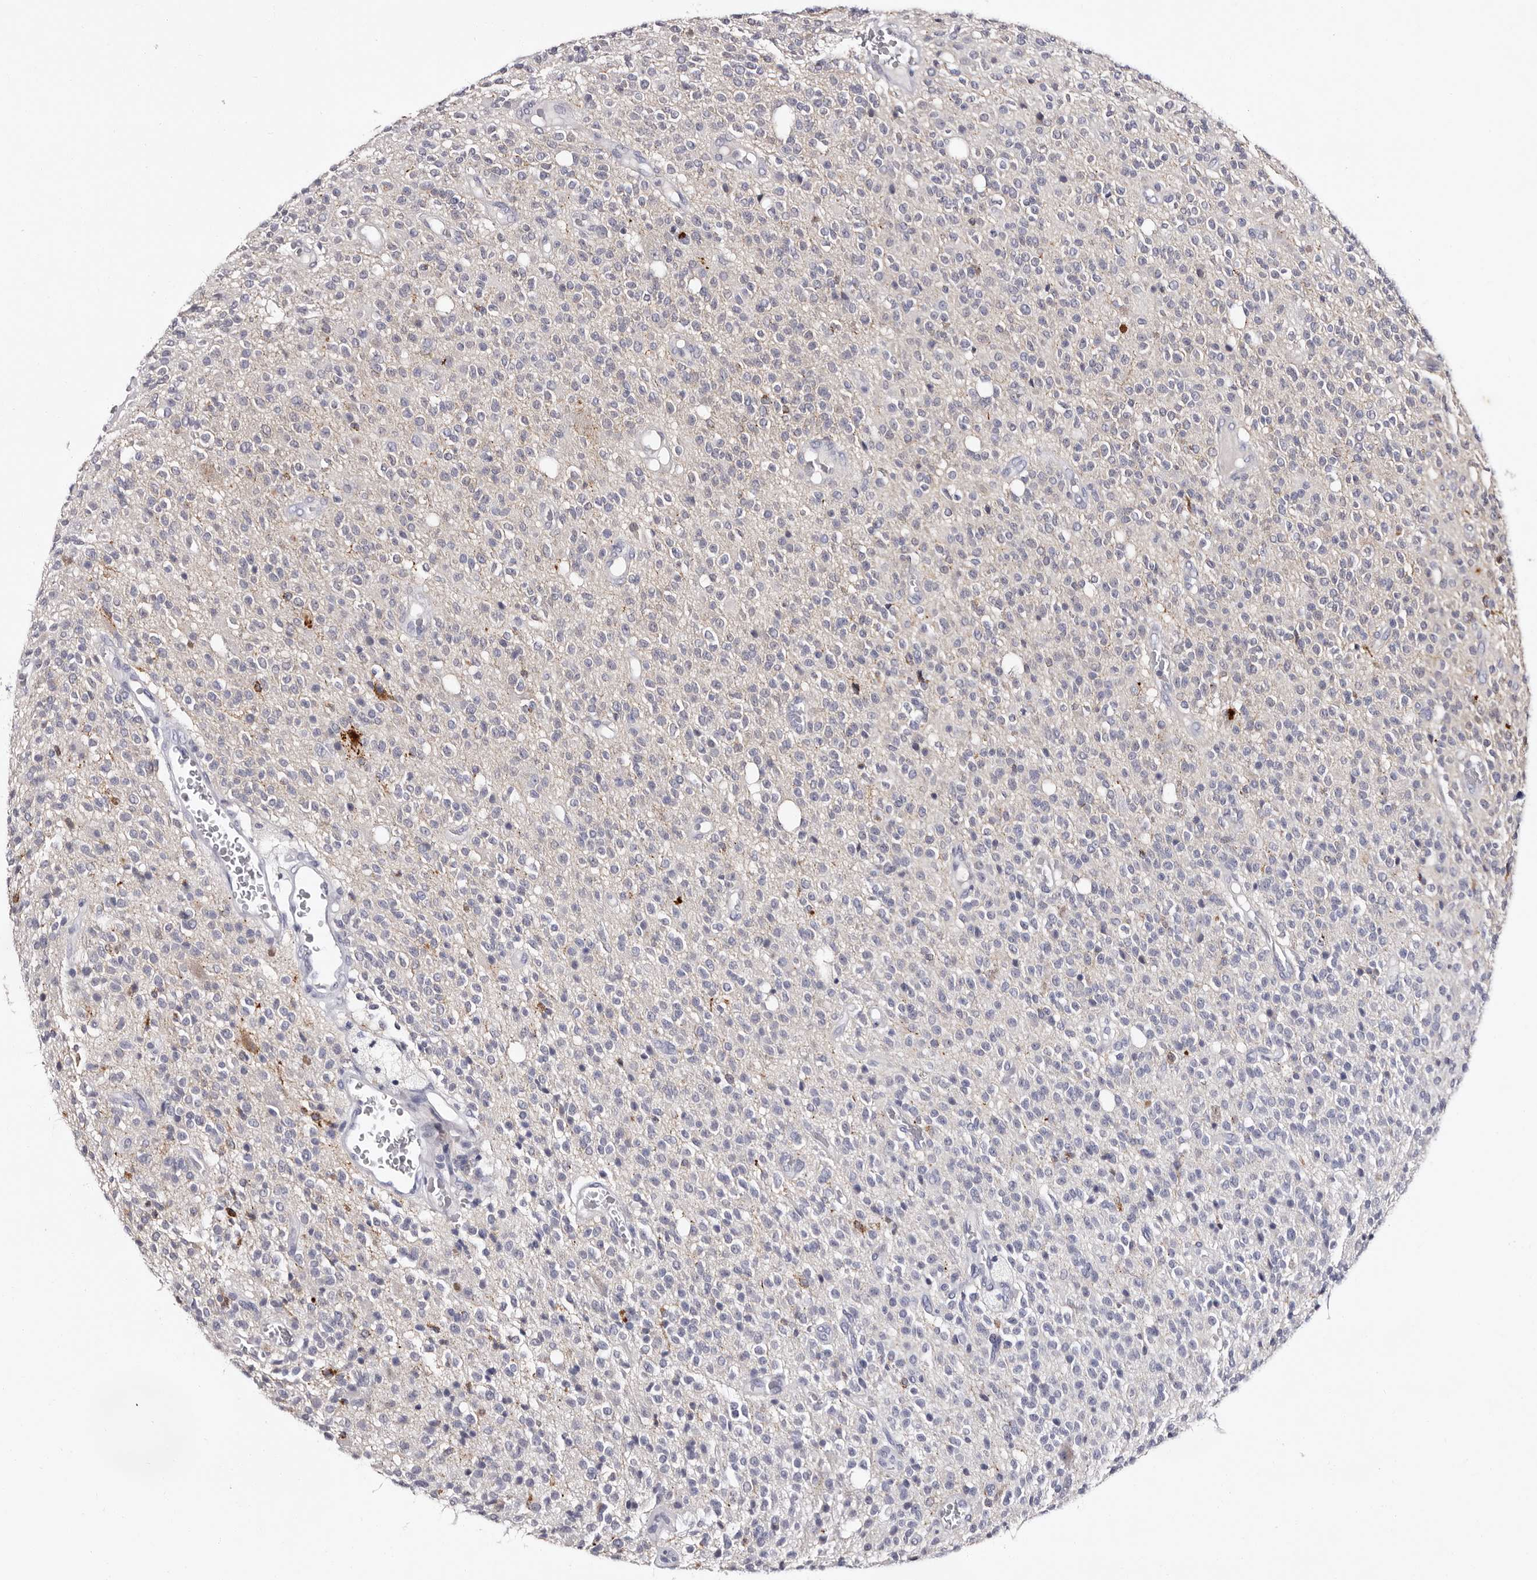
{"staining": {"intensity": "weak", "quantity": "<25%", "location": "cytoplasmic/membranous"}, "tissue": "glioma", "cell_type": "Tumor cells", "image_type": "cancer", "snomed": [{"axis": "morphology", "description": "Glioma, malignant, High grade"}, {"axis": "topography", "description": "Brain"}], "caption": "There is no significant positivity in tumor cells of malignant high-grade glioma.", "gene": "LANCL2", "patient": {"sex": "male", "age": 34}}